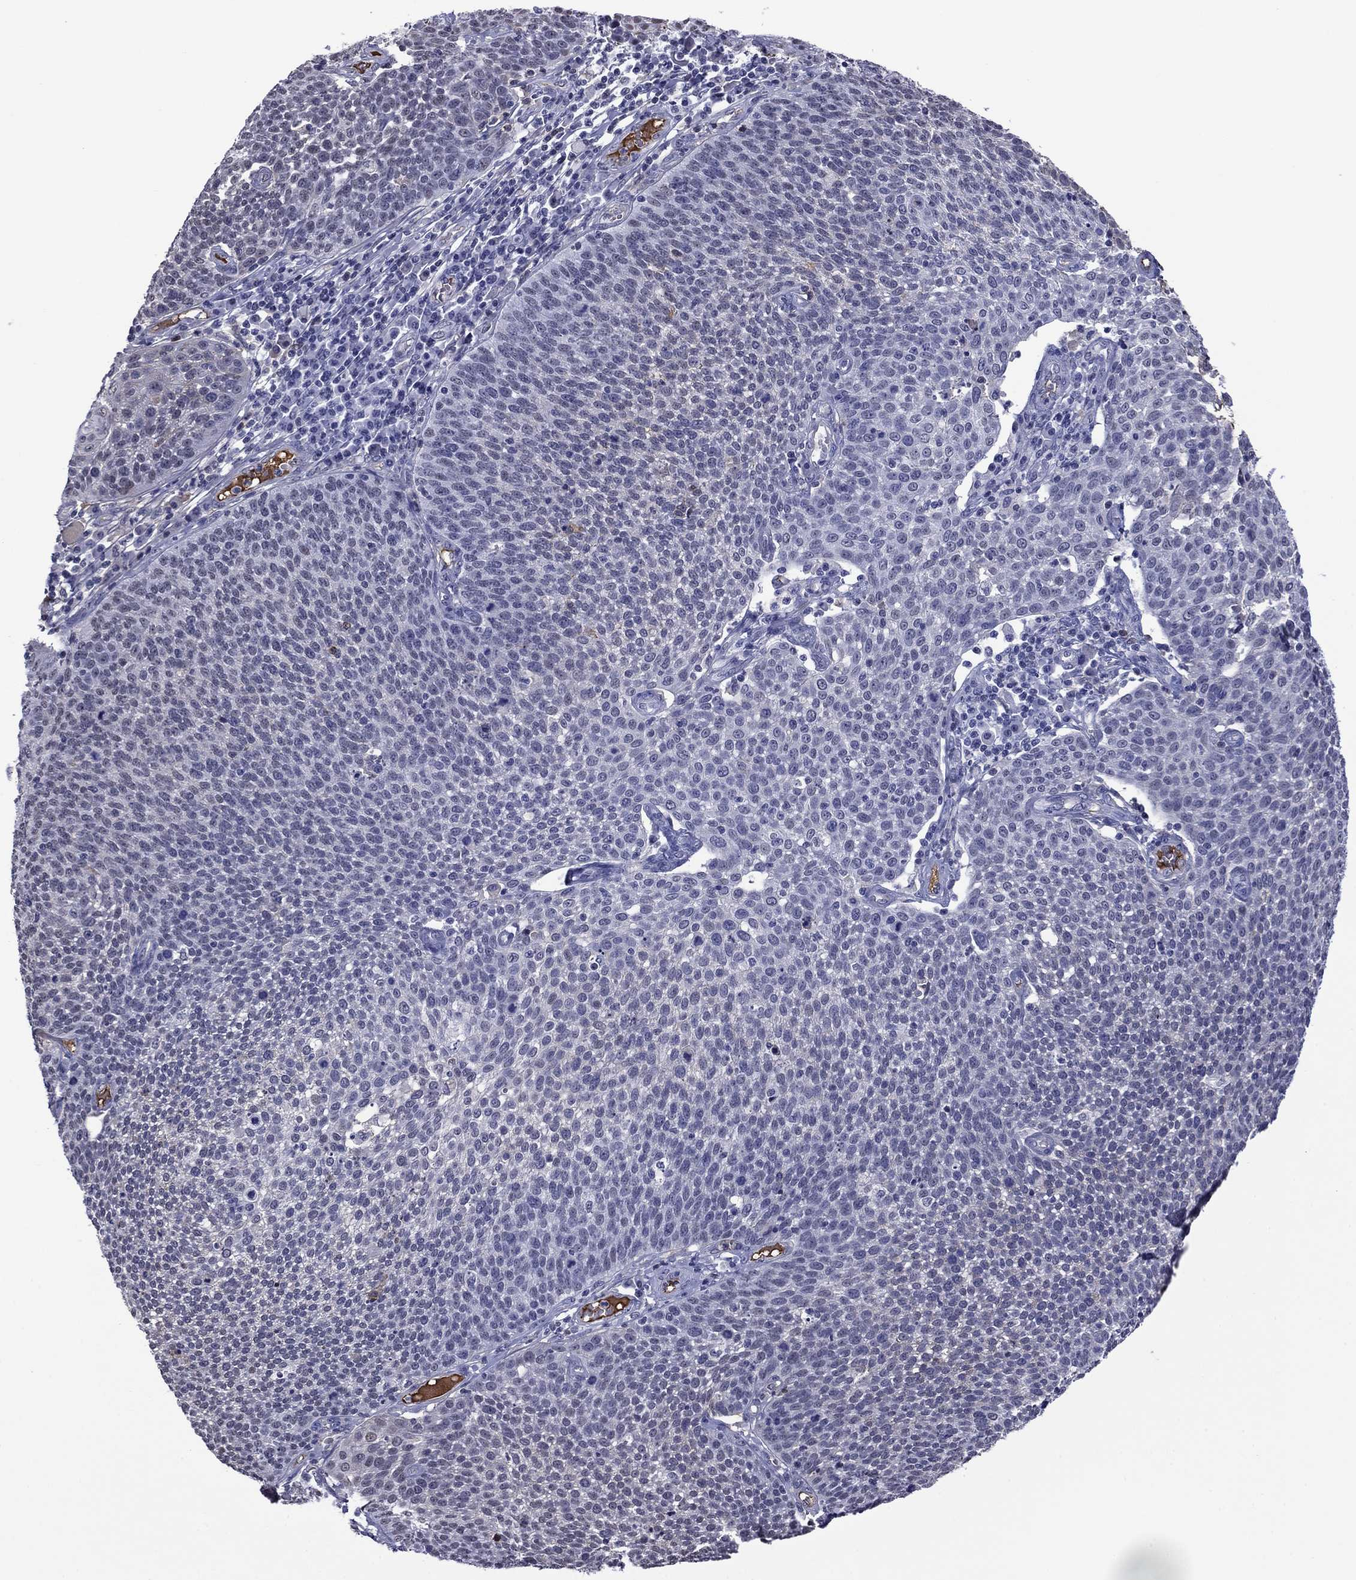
{"staining": {"intensity": "negative", "quantity": "none", "location": "none"}, "tissue": "cervical cancer", "cell_type": "Tumor cells", "image_type": "cancer", "snomed": [{"axis": "morphology", "description": "Squamous cell carcinoma, NOS"}, {"axis": "topography", "description": "Cervix"}], "caption": "Human cervical squamous cell carcinoma stained for a protein using IHC exhibits no staining in tumor cells.", "gene": "APOA2", "patient": {"sex": "female", "age": 34}}